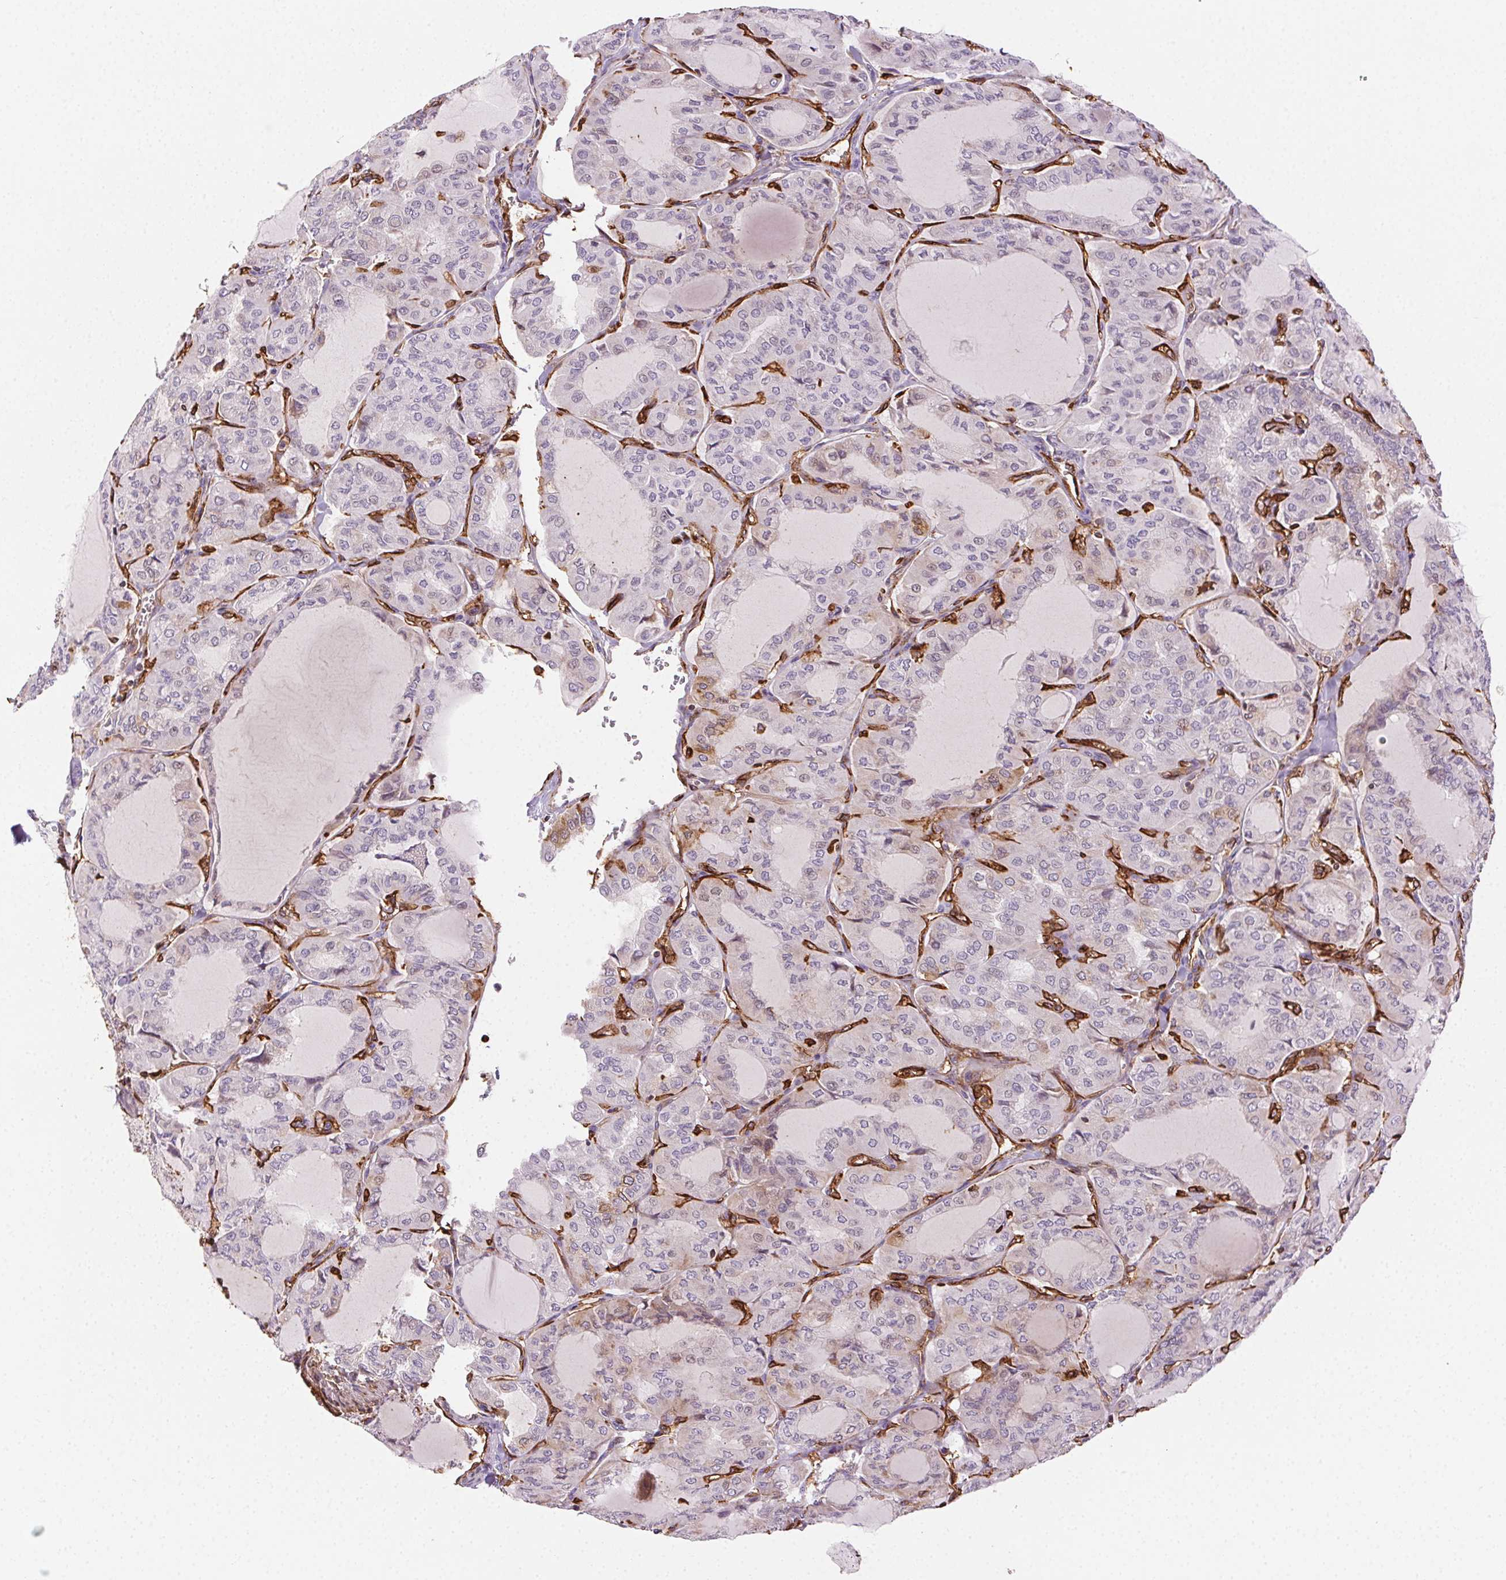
{"staining": {"intensity": "negative", "quantity": "none", "location": "none"}, "tissue": "thyroid cancer", "cell_type": "Tumor cells", "image_type": "cancer", "snomed": [{"axis": "morphology", "description": "Papillary adenocarcinoma, NOS"}, {"axis": "topography", "description": "Thyroid gland"}], "caption": "Immunohistochemistry (IHC) of thyroid cancer (papillary adenocarcinoma) reveals no expression in tumor cells.", "gene": "RNASET2", "patient": {"sex": "male", "age": 20}}